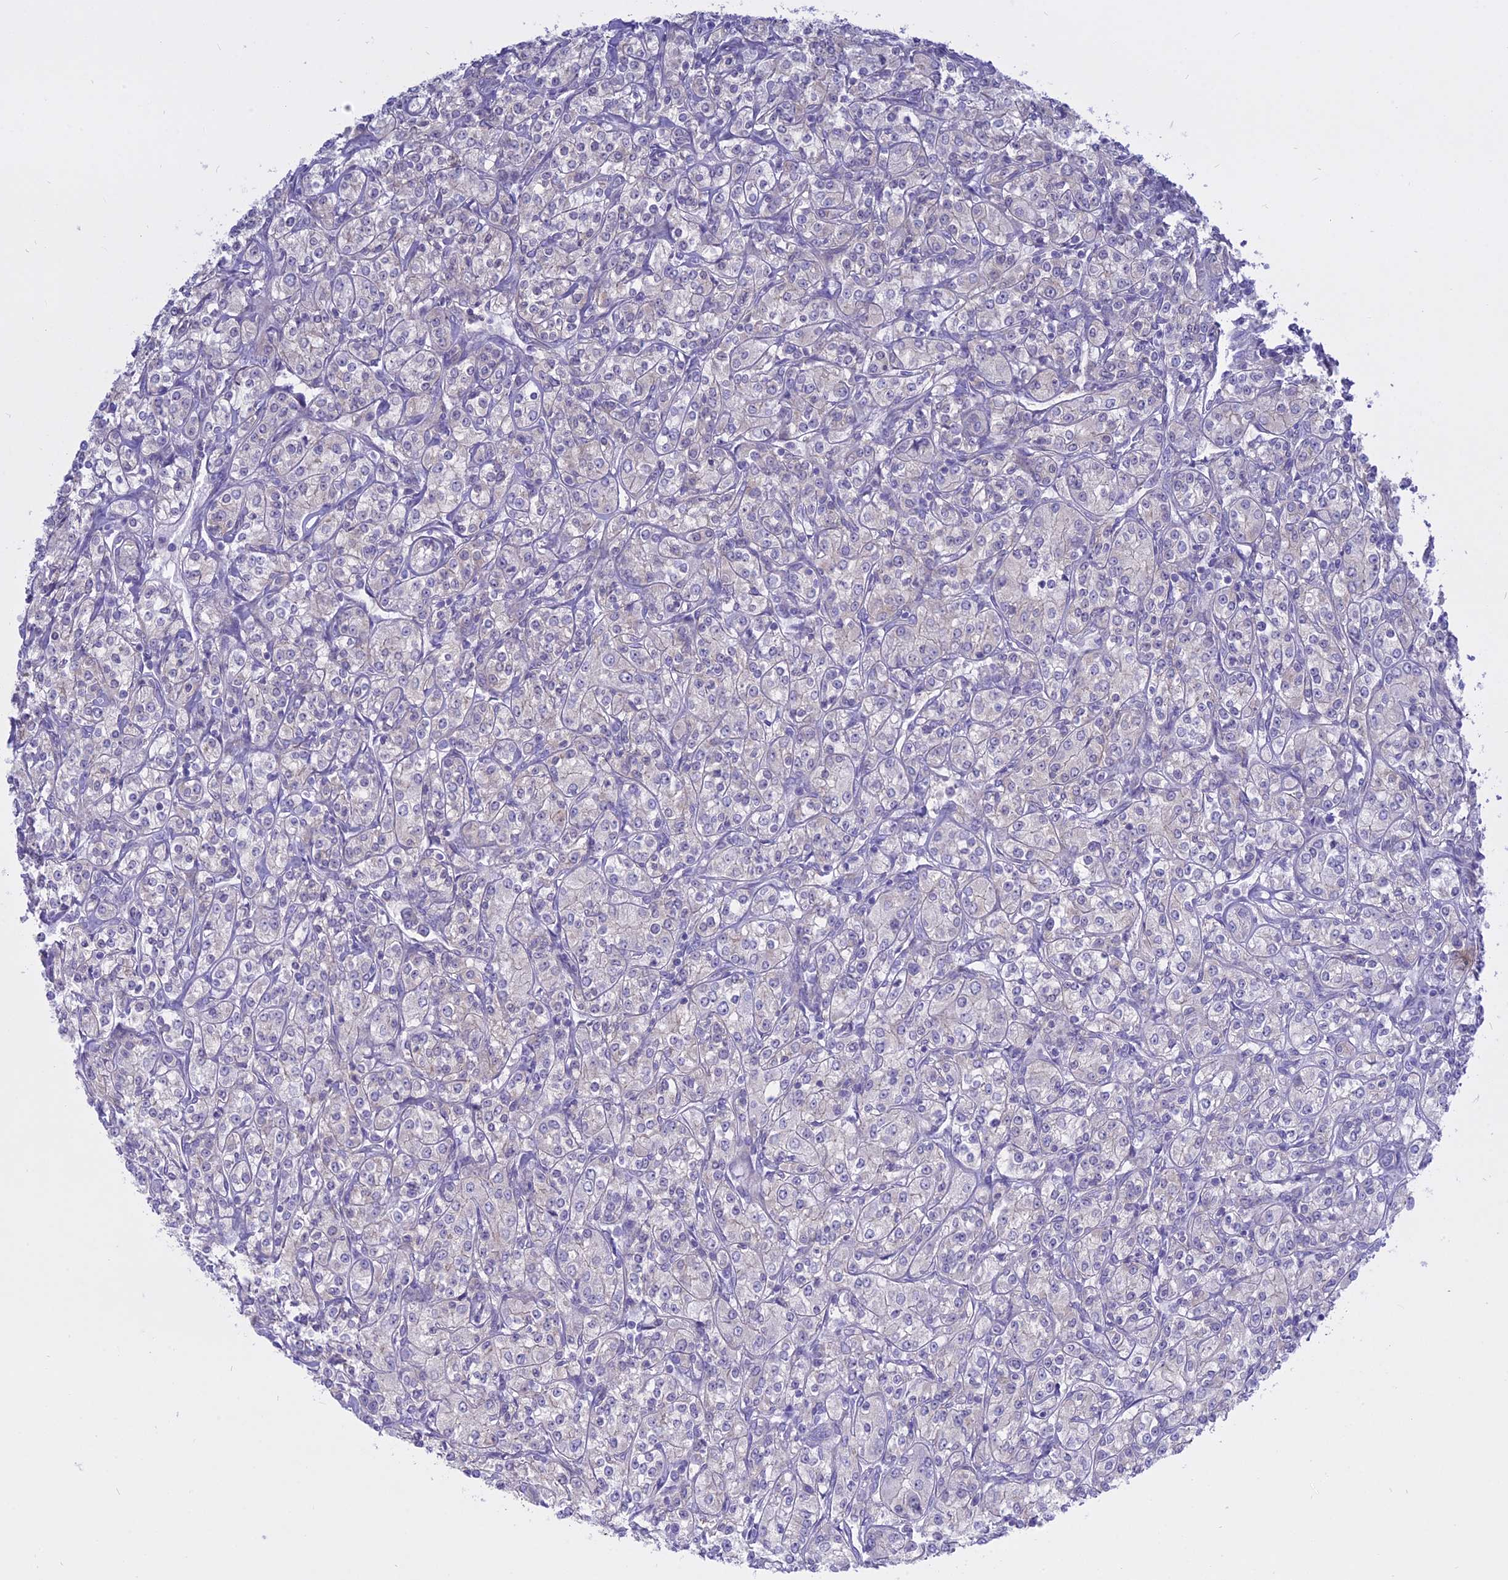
{"staining": {"intensity": "negative", "quantity": "none", "location": "none"}, "tissue": "renal cancer", "cell_type": "Tumor cells", "image_type": "cancer", "snomed": [{"axis": "morphology", "description": "Adenocarcinoma, NOS"}, {"axis": "topography", "description": "Kidney"}], "caption": "Immunohistochemical staining of human adenocarcinoma (renal) shows no significant positivity in tumor cells.", "gene": "AHCYL1", "patient": {"sex": "male", "age": 77}}